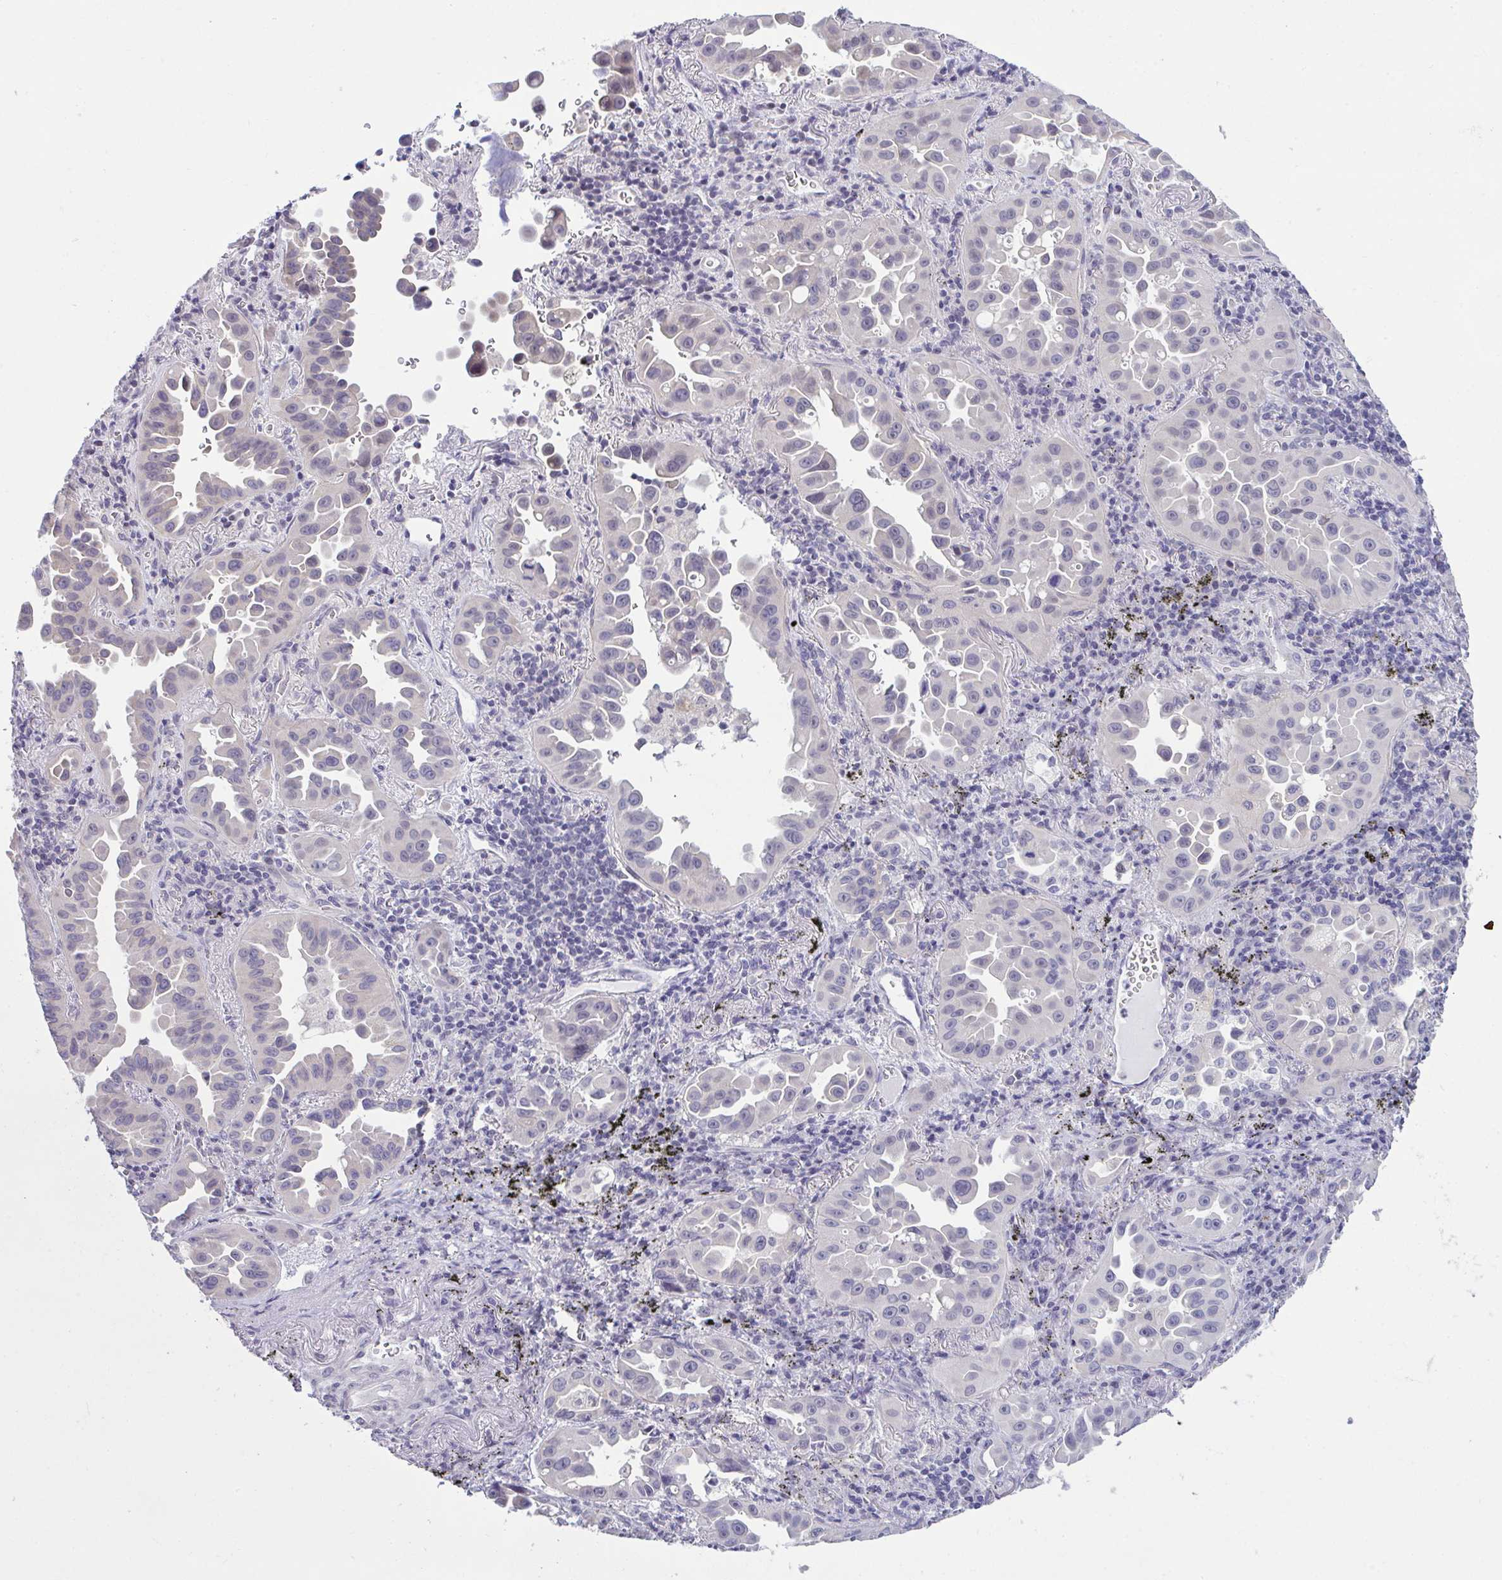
{"staining": {"intensity": "negative", "quantity": "none", "location": "none"}, "tissue": "lung cancer", "cell_type": "Tumor cells", "image_type": "cancer", "snomed": [{"axis": "morphology", "description": "Adenocarcinoma, NOS"}, {"axis": "topography", "description": "Lung"}], "caption": "Human adenocarcinoma (lung) stained for a protein using IHC shows no expression in tumor cells.", "gene": "ATP6V0D2", "patient": {"sex": "male", "age": 68}}